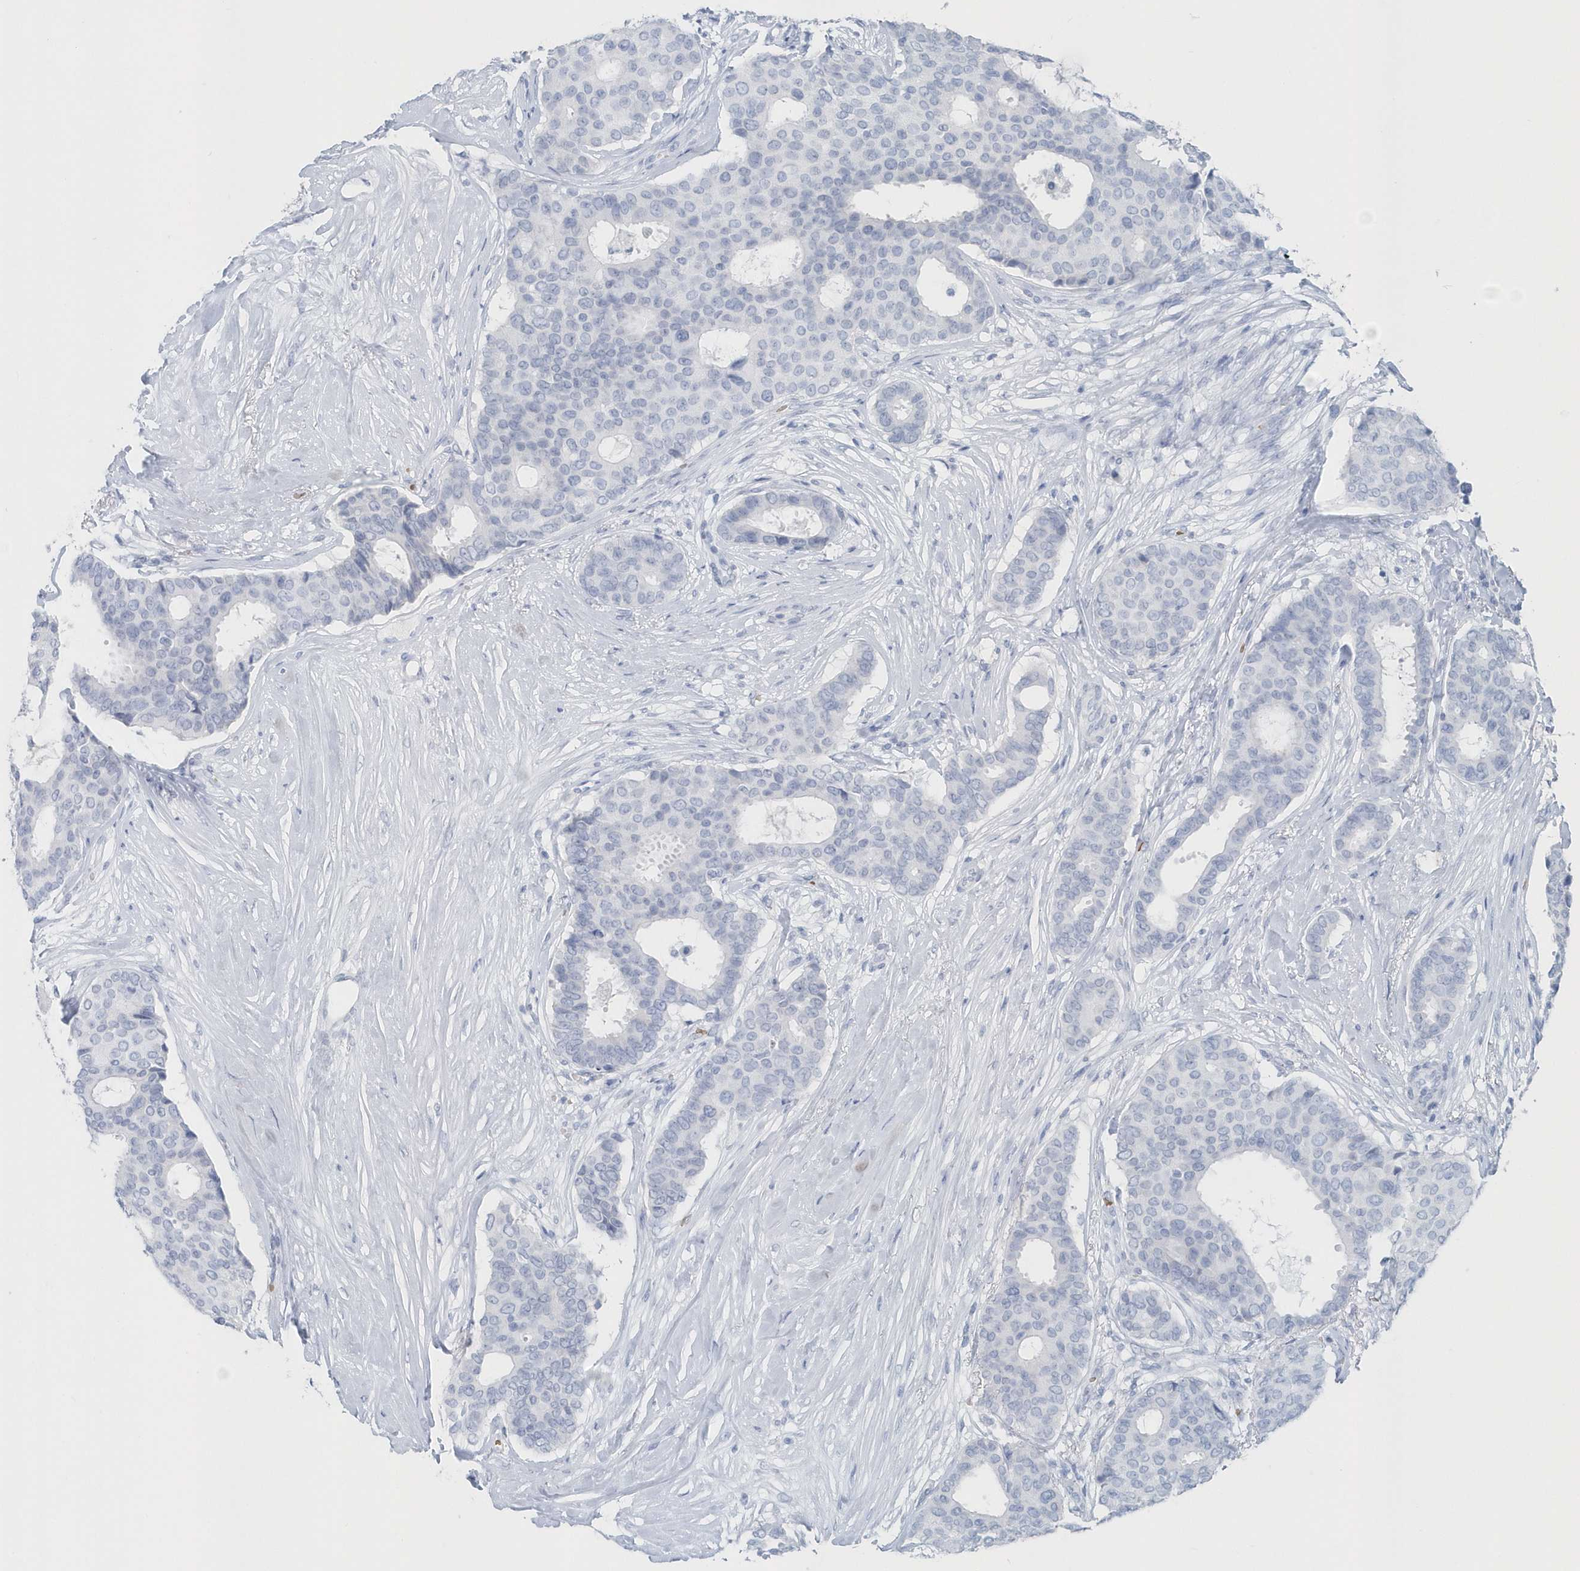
{"staining": {"intensity": "negative", "quantity": "none", "location": "none"}, "tissue": "breast cancer", "cell_type": "Tumor cells", "image_type": "cancer", "snomed": [{"axis": "morphology", "description": "Duct carcinoma"}, {"axis": "topography", "description": "Breast"}], "caption": "Immunohistochemical staining of breast cancer (infiltrating ductal carcinoma) exhibits no significant staining in tumor cells. The staining is performed using DAB (3,3'-diaminobenzidine) brown chromogen with nuclei counter-stained in using hematoxylin.", "gene": "HBA2", "patient": {"sex": "female", "age": 75}}